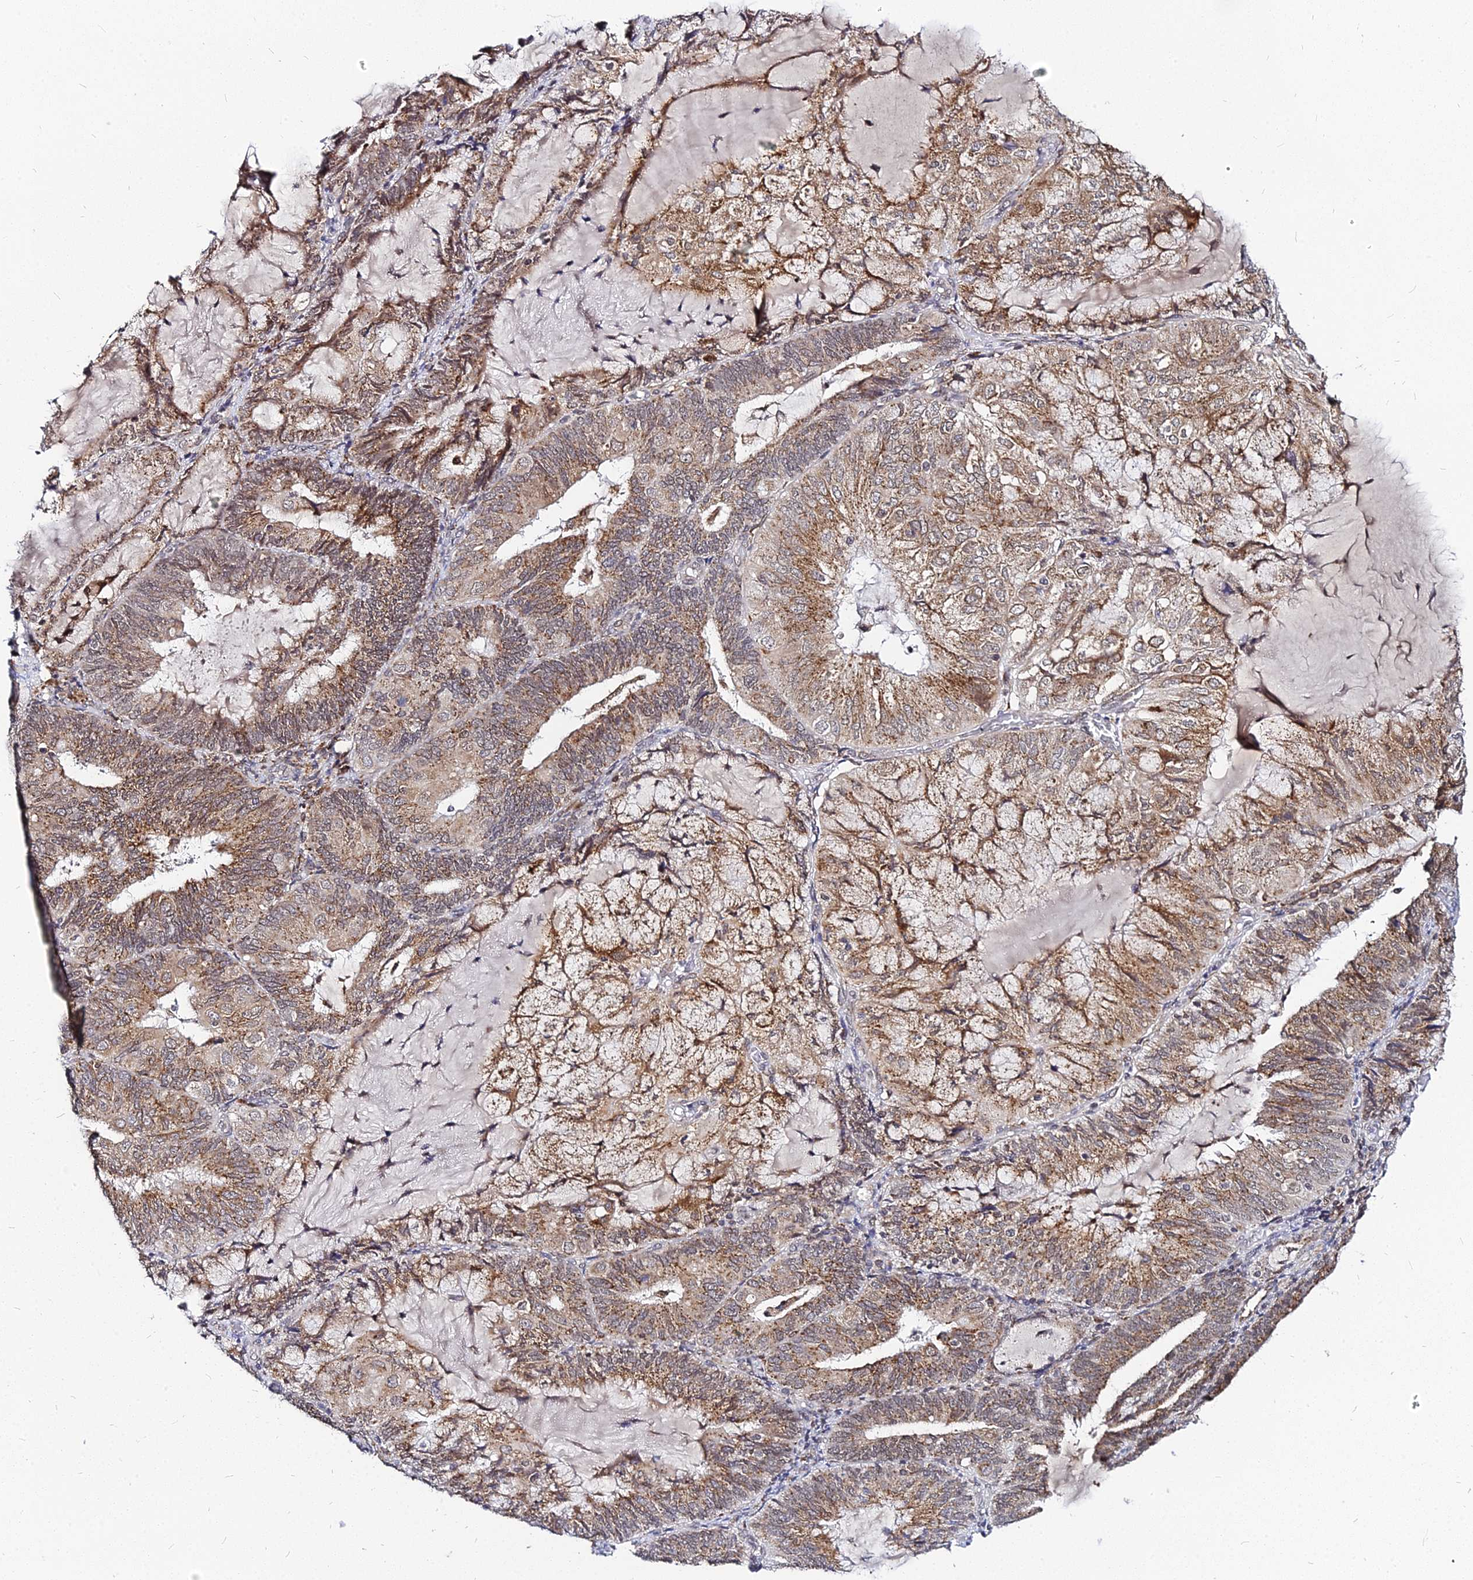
{"staining": {"intensity": "moderate", "quantity": ">75%", "location": "cytoplasmic/membranous"}, "tissue": "endometrial cancer", "cell_type": "Tumor cells", "image_type": "cancer", "snomed": [{"axis": "morphology", "description": "Adenocarcinoma, NOS"}, {"axis": "topography", "description": "Endometrium"}], "caption": "This is a photomicrograph of IHC staining of endometrial cancer (adenocarcinoma), which shows moderate expression in the cytoplasmic/membranous of tumor cells.", "gene": "RNF121", "patient": {"sex": "female", "age": 81}}